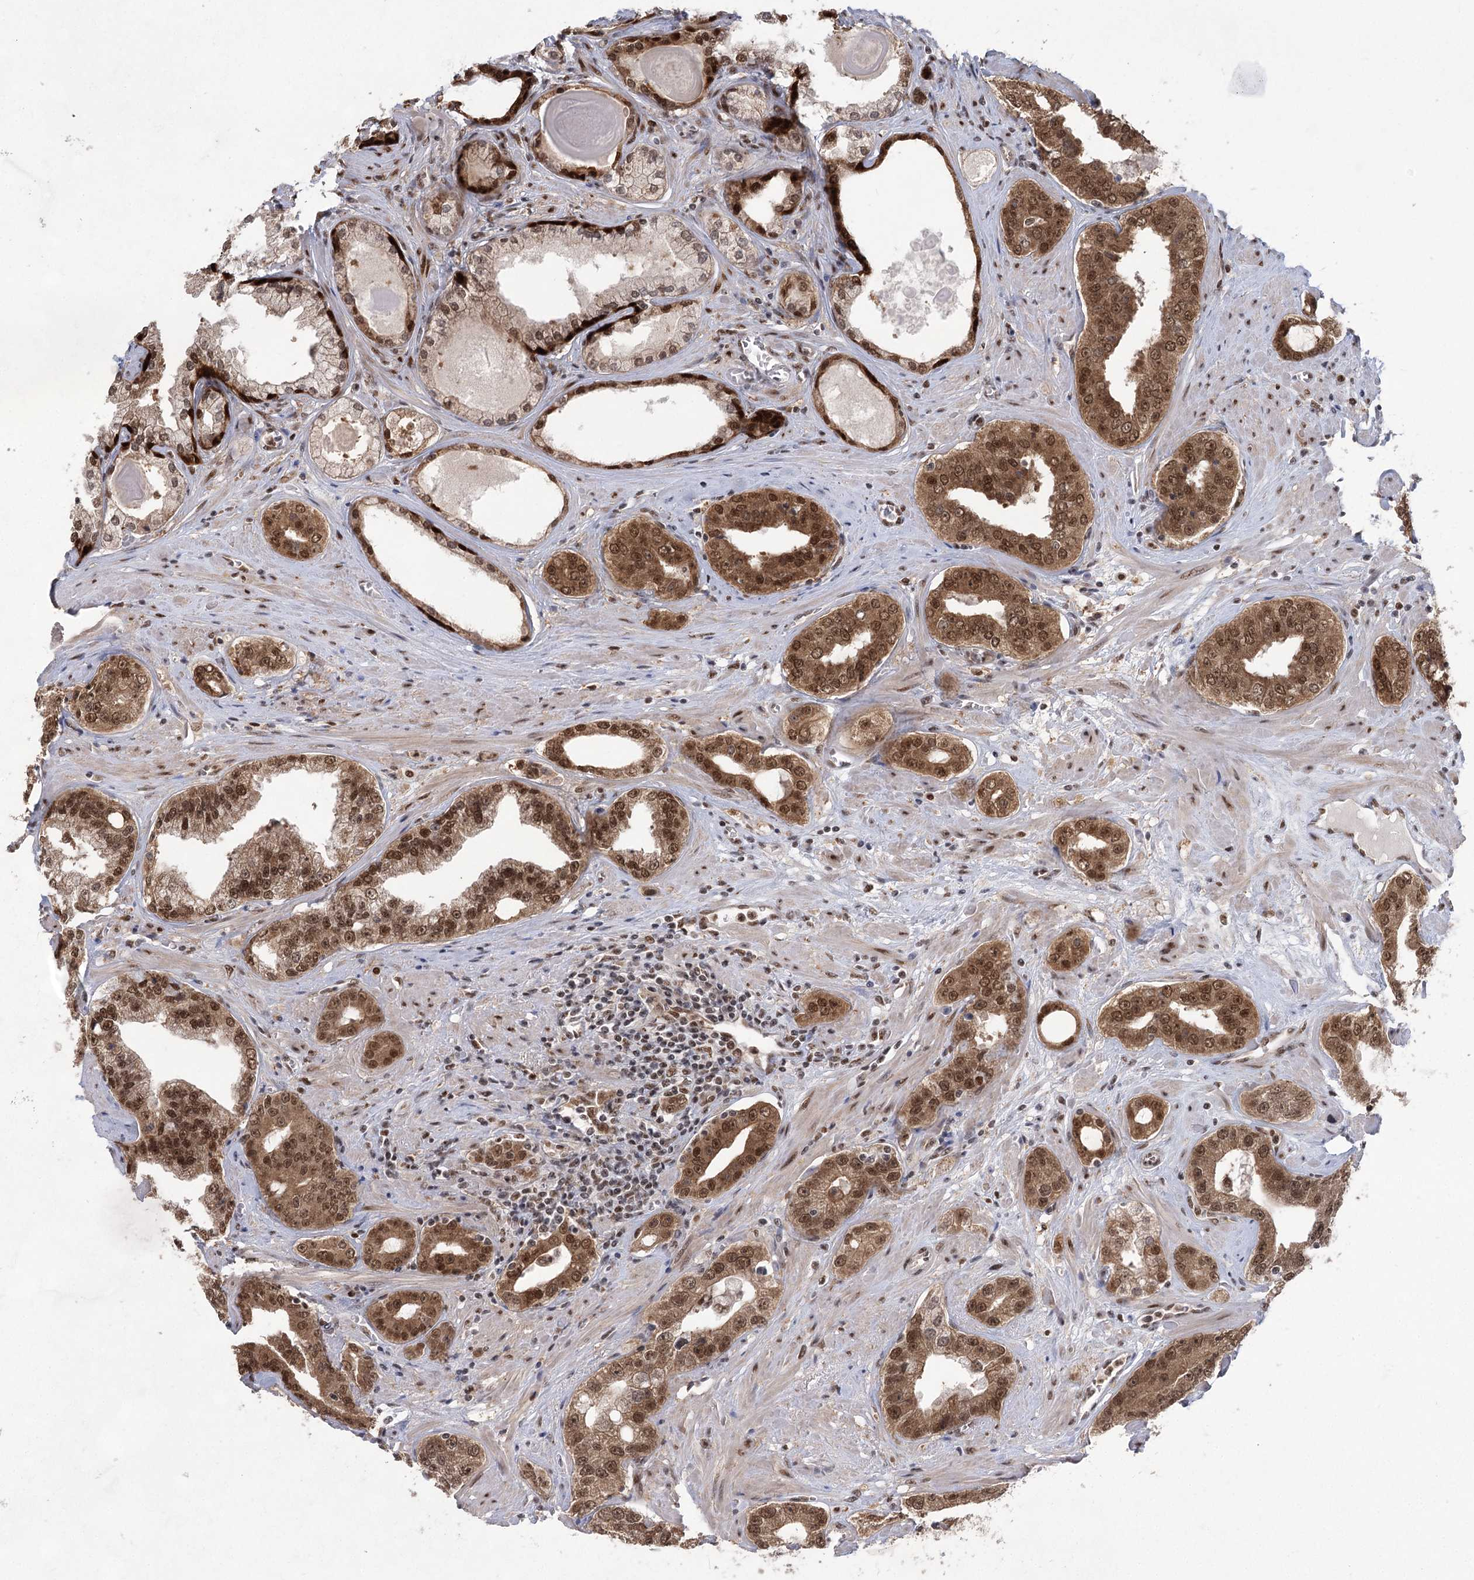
{"staining": {"intensity": "strong", "quantity": ">75%", "location": "cytoplasmic/membranous,nuclear"}, "tissue": "prostate cancer", "cell_type": "Tumor cells", "image_type": "cancer", "snomed": [{"axis": "morphology", "description": "Adenocarcinoma, High grade"}, {"axis": "topography", "description": "Prostate"}], "caption": "This is a histology image of IHC staining of prostate cancer (high-grade adenocarcinoma), which shows strong expression in the cytoplasmic/membranous and nuclear of tumor cells.", "gene": "ZCCHC8", "patient": {"sex": "male", "age": 71}}